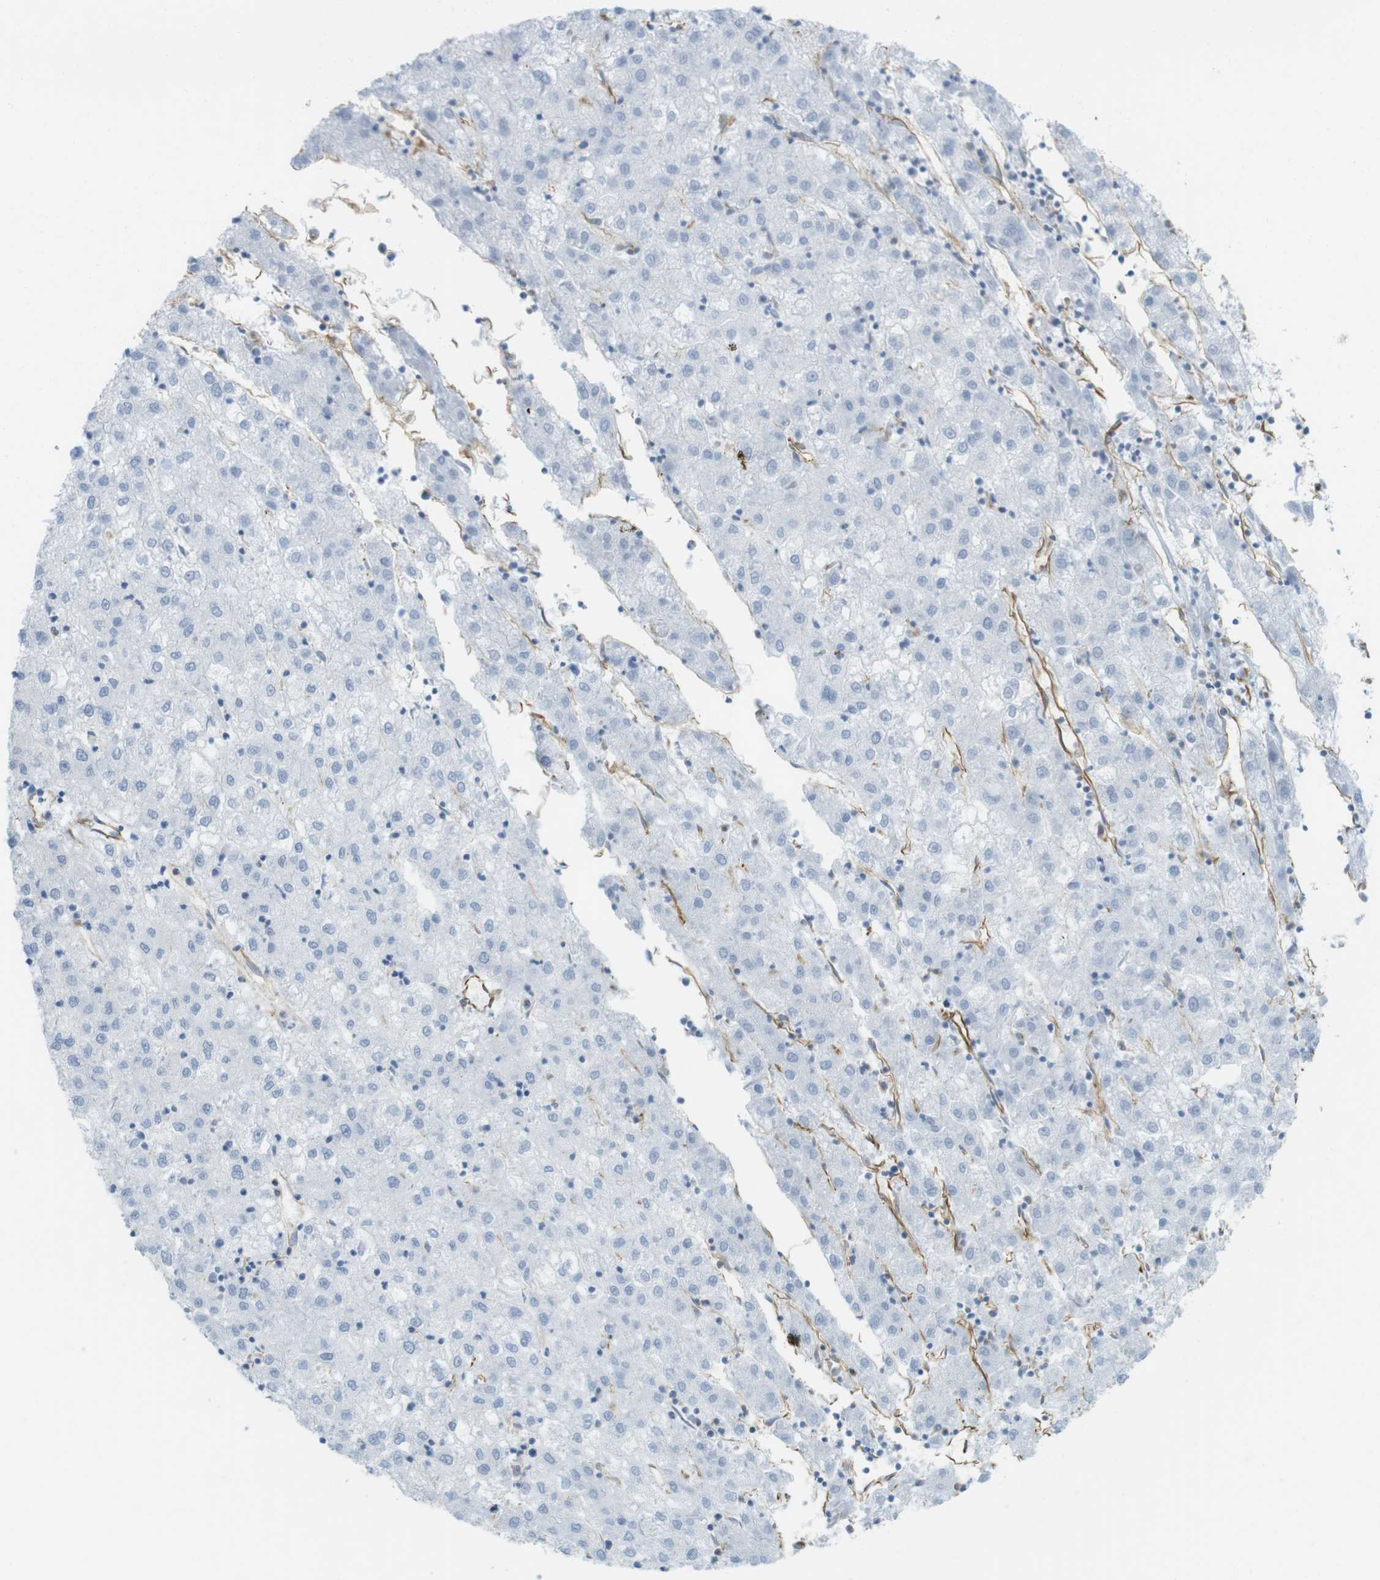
{"staining": {"intensity": "negative", "quantity": "none", "location": "none"}, "tissue": "liver cancer", "cell_type": "Tumor cells", "image_type": "cancer", "snomed": [{"axis": "morphology", "description": "Carcinoma, Hepatocellular, NOS"}, {"axis": "topography", "description": "Liver"}], "caption": "A high-resolution histopathology image shows immunohistochemistry (IHC) staining of hepatocellular carcinoma (liver), which shows no significant expression in tumor cells. (DAB (3,3'-diaminobenzidine) immunohistochemistry, high magnification).", "gene": "MS4A10", "patient": {"sex": "male", "age": 72}}